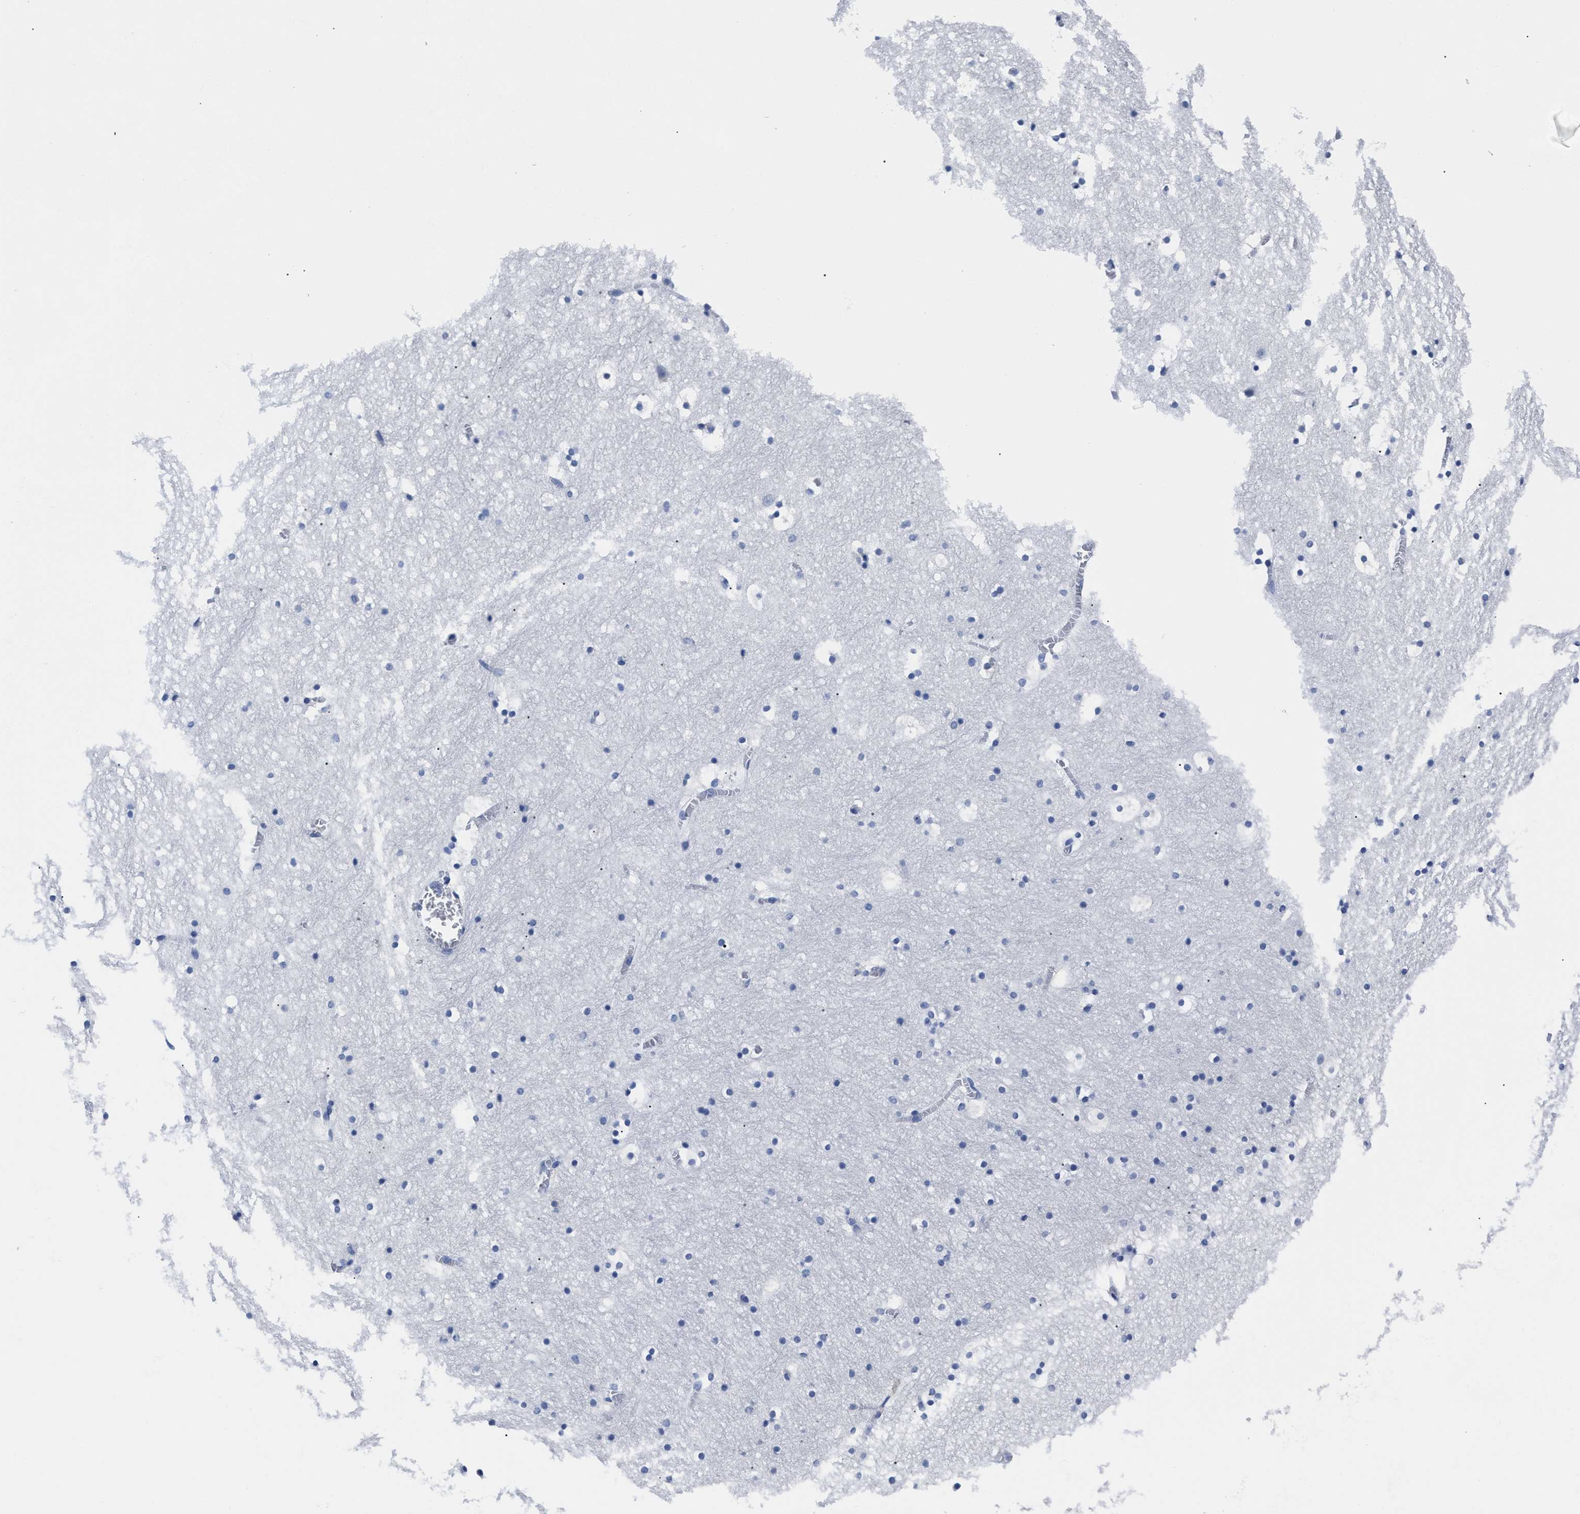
{"staining": {"intensity": "negative", "quantity": "none", "location": "none"}, "tissue": "hippocampus", "cell_type": "Glial cells", "image_type": "normal", "snomed": [{"axis": "morphology", "description": "Normal tissue, NOS"}, {"axis": "topography", "description": "Hippocampus"}], "caption": "A high-resolution photomicrograph shows immunohistochemistry staining of benign hippocampus, which shows no significant positivity in glial cells. Nuclei are stained in blue.", "gene": "ALPG", "patient": {"sex": "male", "age": 45}}